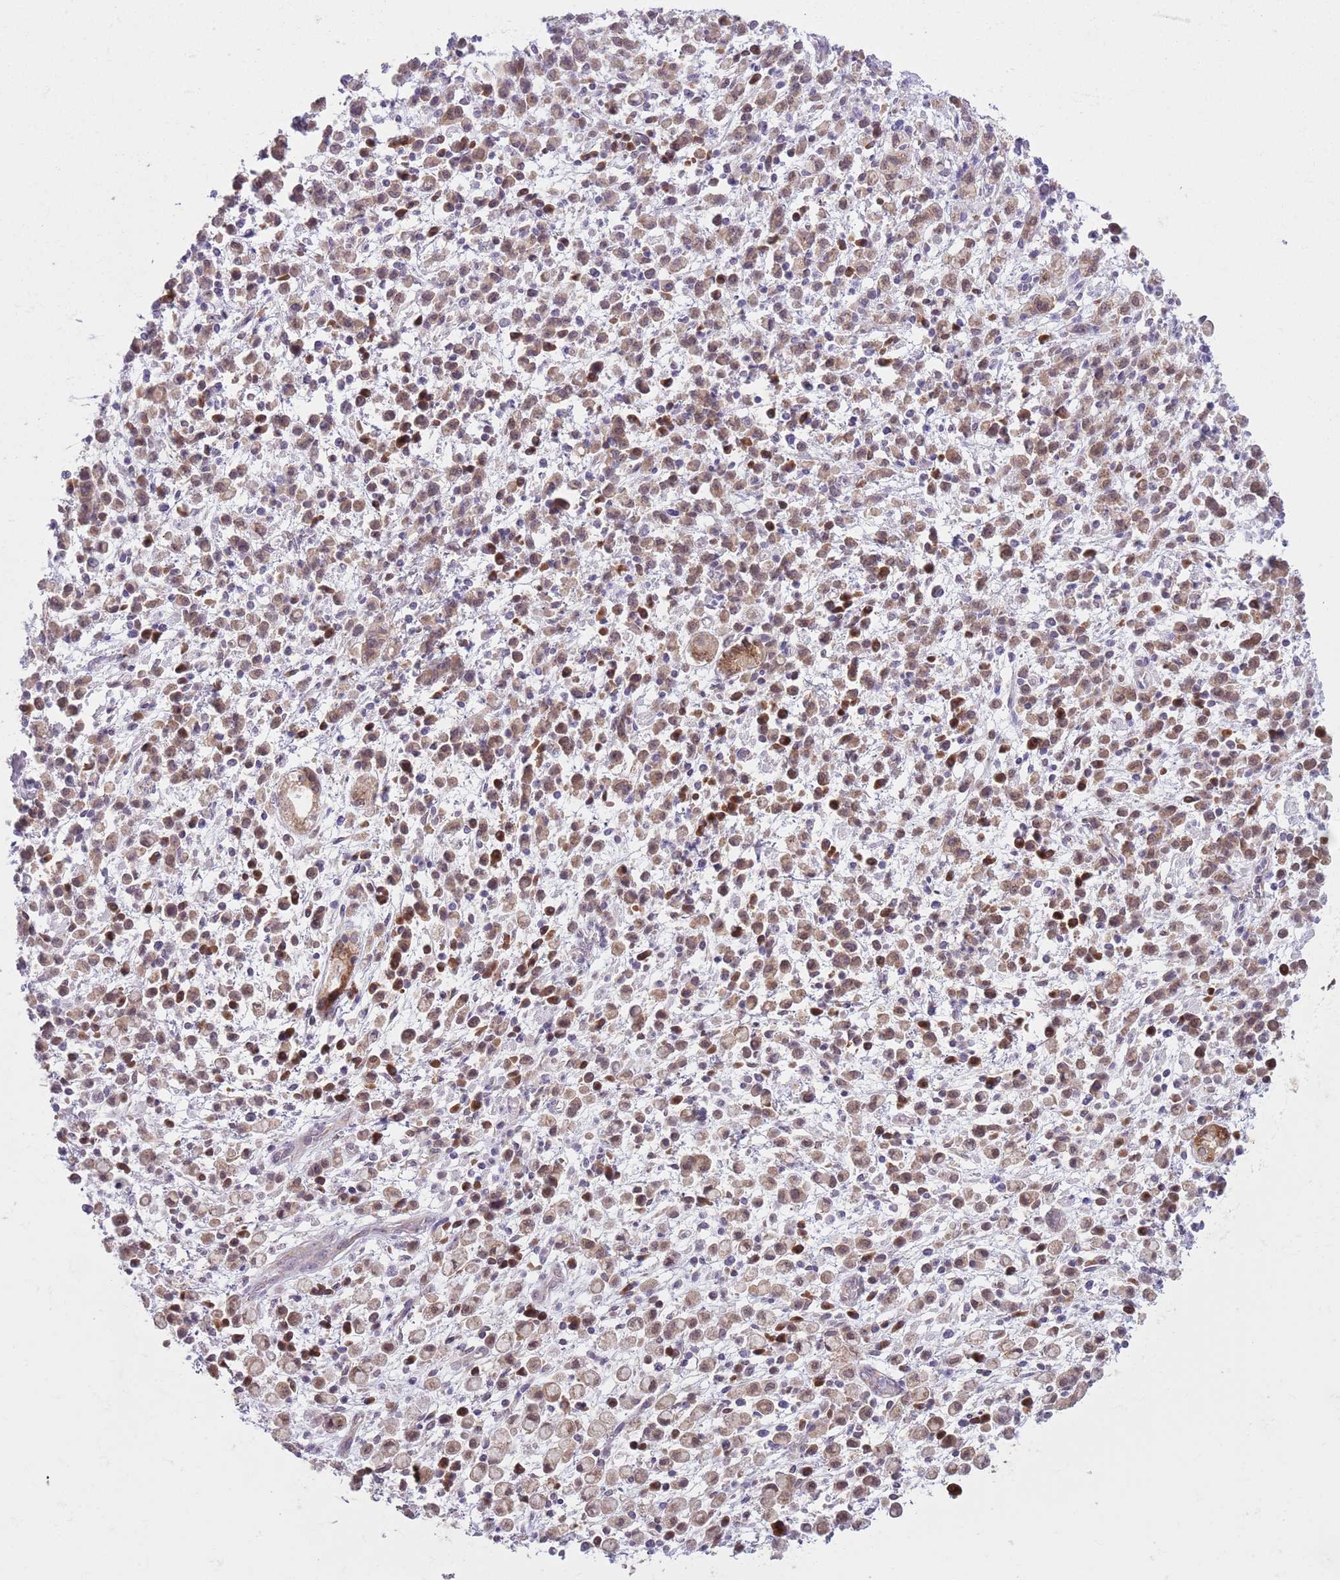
{"staining": {"intensity": "moderate", "quantity": ">75%", "location": "cytoplasmic/membranous,nuclear"}, "tissue": "stomach cancer", "cell_type": "Tumor cells", "image_type": "cancer", "snomed": [{"axis": "morphology", "description": "Adenocarcinoma, NOS"}, {"axis": "topography", "description": "Stomach"}], "caption": "Adenocarcinoma (stomach) was stained to show a protein in brown. There is medium levels of moderate cytoplasmic/membranous and nuclear staining in about >75% of tumor cells.", "gene": "COPE", "patient": {"sex": "male", "age": 77}}